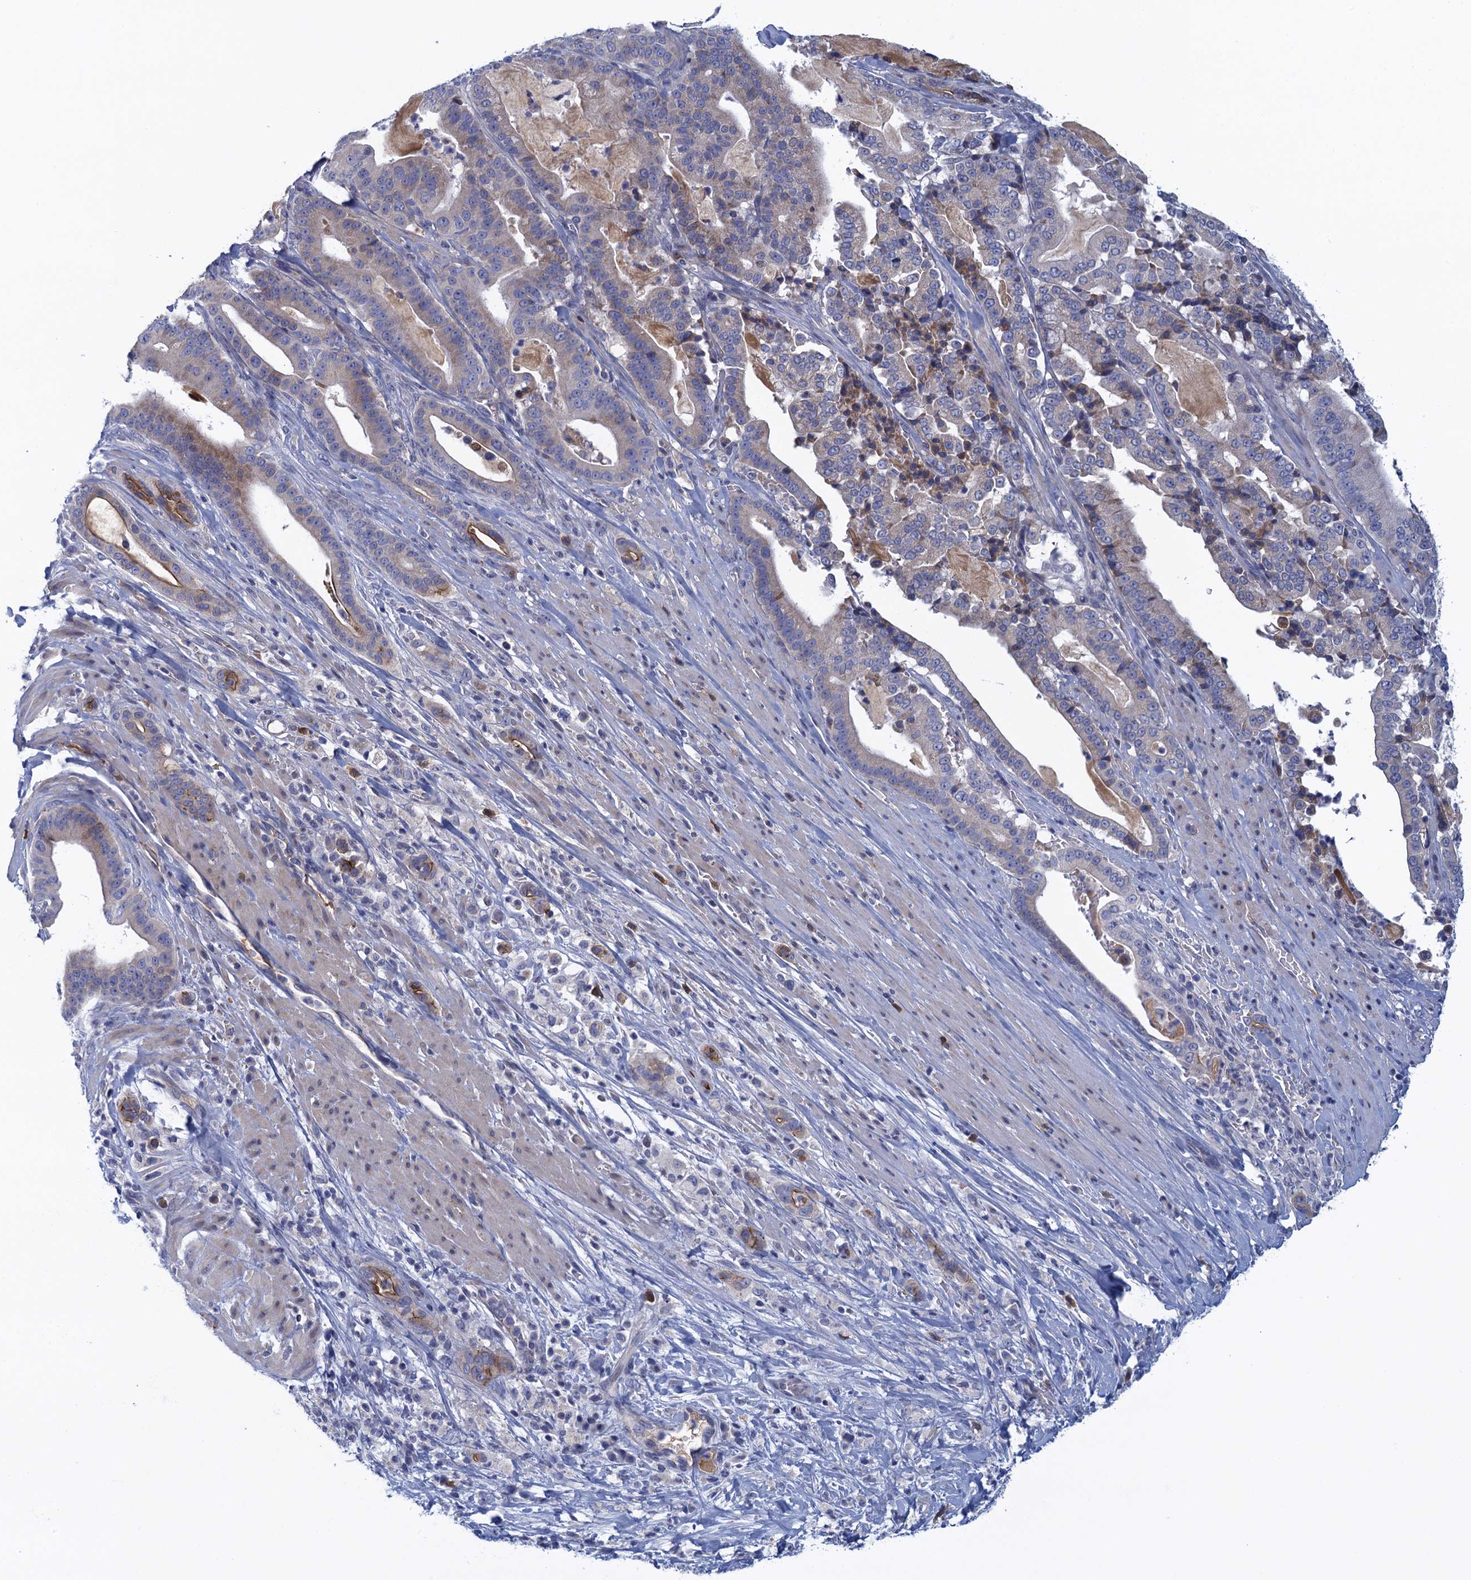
{"staining": {"intensity": "negative", "quantity": "none", "location": "none"}, "tissue": "pancreatic cancer", "cell_type": "Tumor cells", "image_type": "cancer", "snomed": [{"axis": "morphology", "description": "Adenocarcinoma, NOS"}, {"axis": "topography", "description": "Pancreas"}], "caption": "Immunohistochemistry (IHC) histopathology image of neoplastic tissue: pancreatic cancer (adenocarcinoma) stained with DAB demonstrates no significant protein staining in tumor cells.", "gene": "SCEL", "patient": {"sex": "male", "age": 63}}